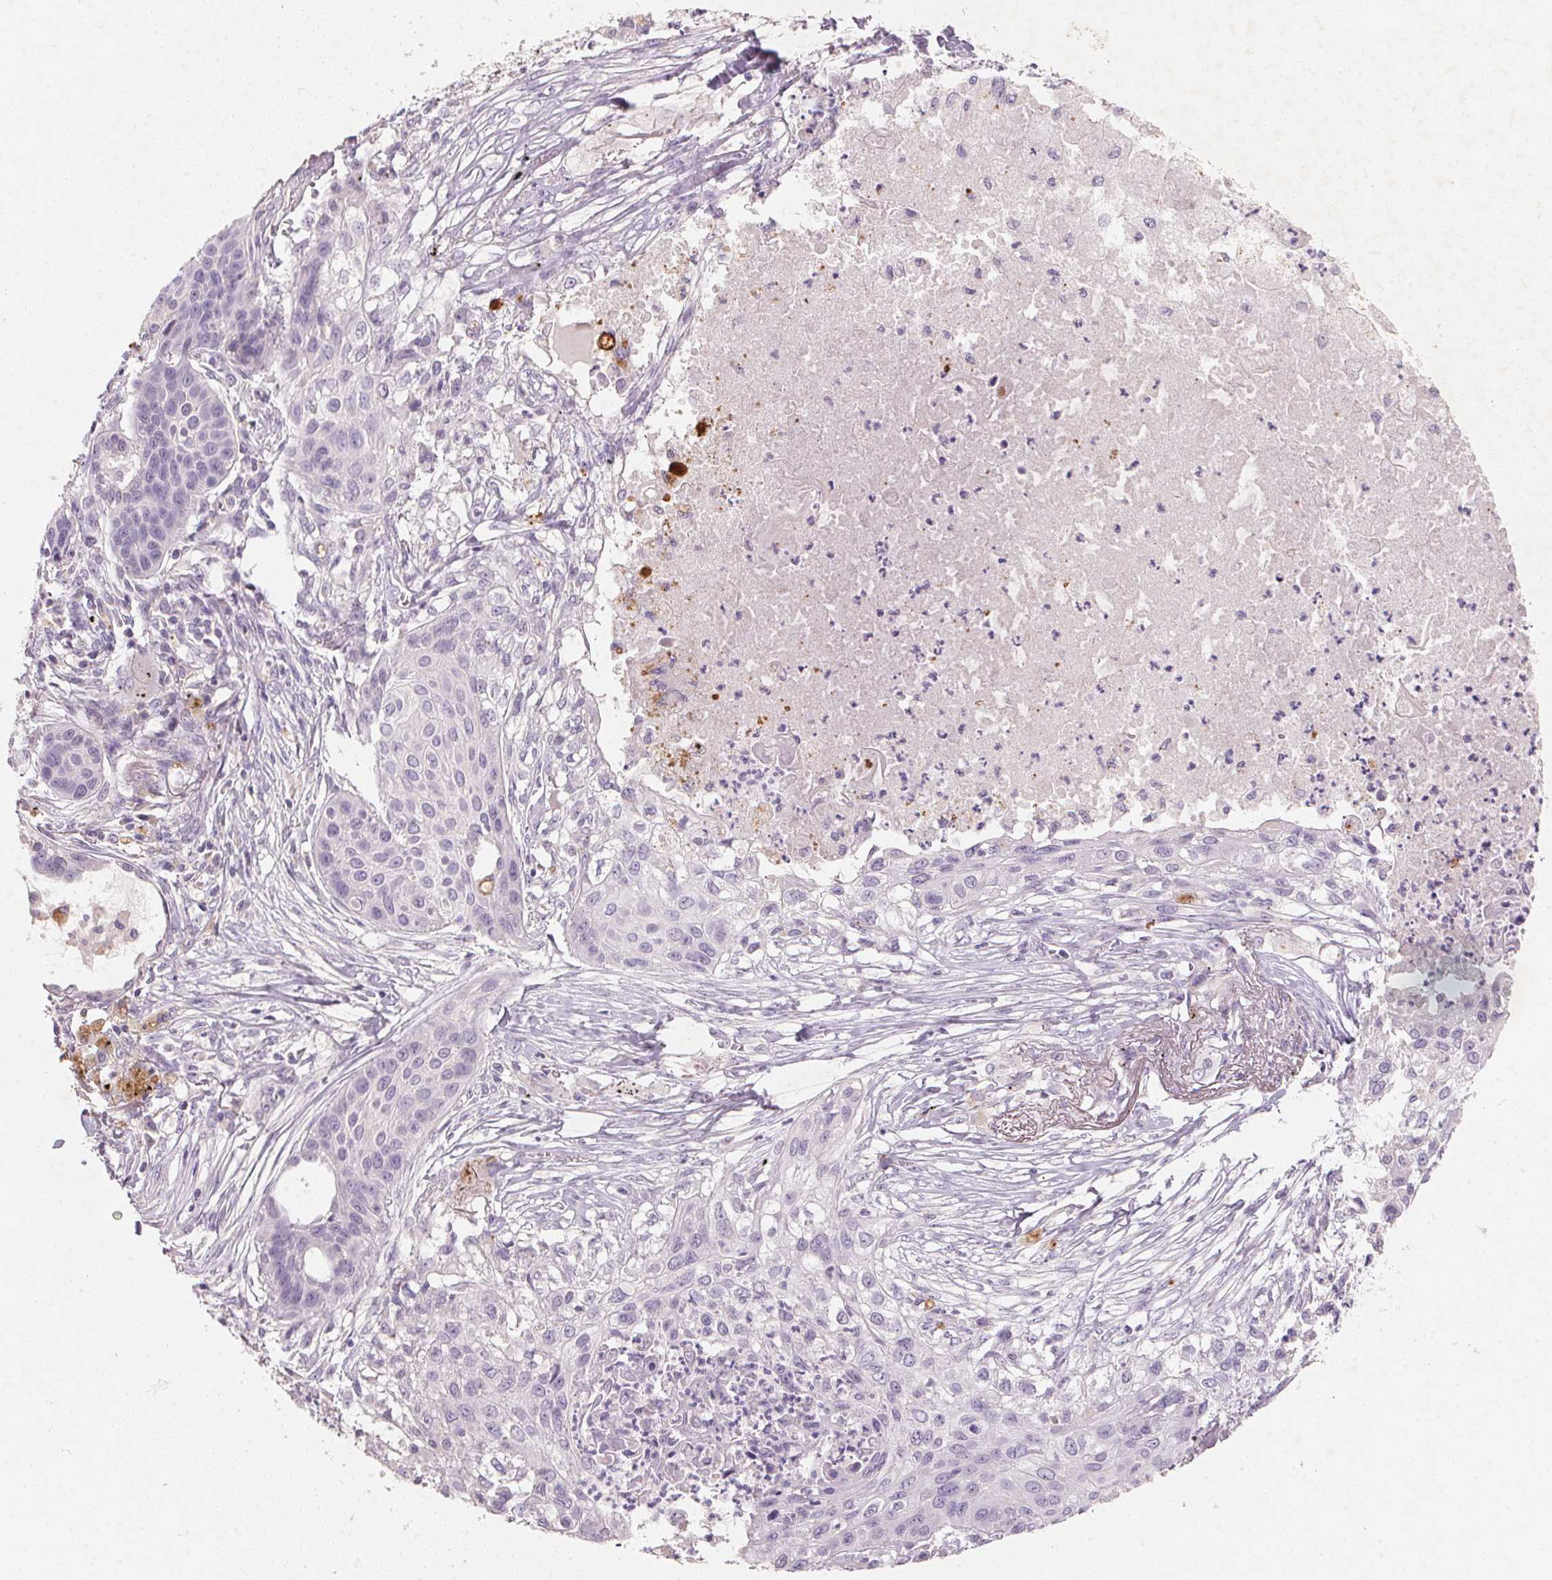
{"staining": {"intensity": "negative", "quantity": "none", "location": "none"}, "tissue": "lung cancer", "cell_type": "Tumor cells", "image_type": "cancer", "snomed": [{"axis": "morphology", "description": "Squamous cell carcinoma, NOS"}, {"axis": "topography", "description": "Lung"}], "caption": "Immunohistochemical staining of lung squamous cell carcinoma exhibits no significant positivity in tumor cells.", "gene": "CXCL5", "patient": {"sex": "male", "age": 71}}